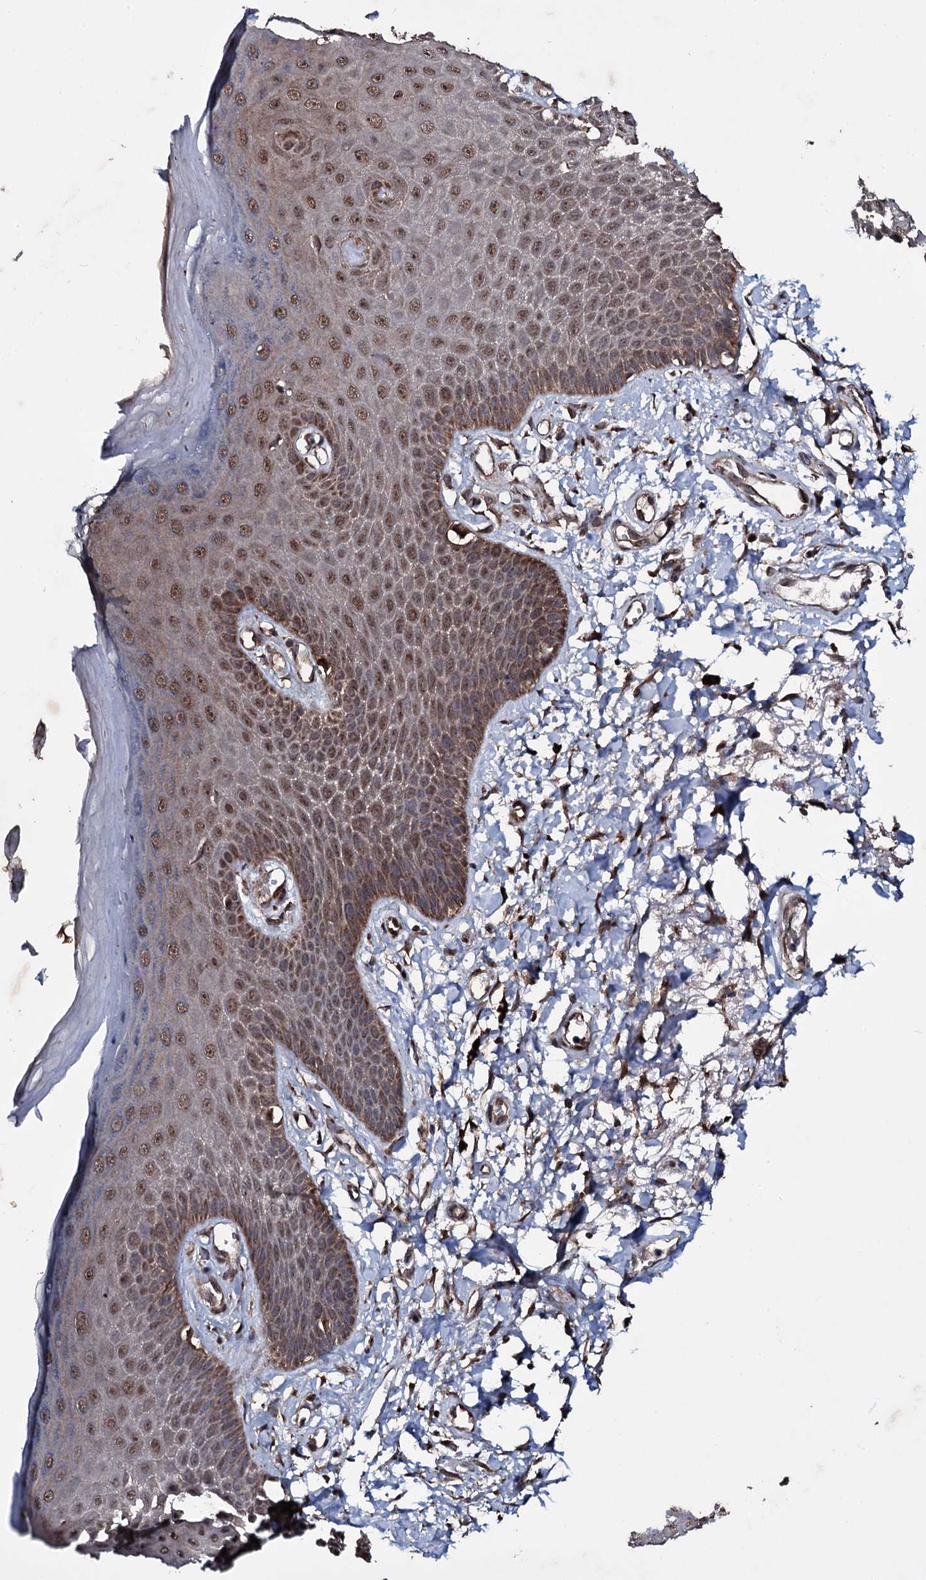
{"staining": {"intensity": "moderate", "quantity": ">75%", "location": "cytoplasmic/membranous,nuclear"}, "tissue": "skin", "cell_type": "Epidermal cells", "image_type": "normal", "snomed": [{"axis": "morphology", "description": "Normal tissue, NOS"}, {"axis": "topography", "description": "Anal"}], "caption": "The photomicrograph reveals immunohistochemical staining of normal skin. There is moderate cytoplasmic/membranous,nuclear staining is identified in approximately >75% of epidermal cells.", "gene": "MRPS31", "patient": {"sex": "male", "age": 78}}